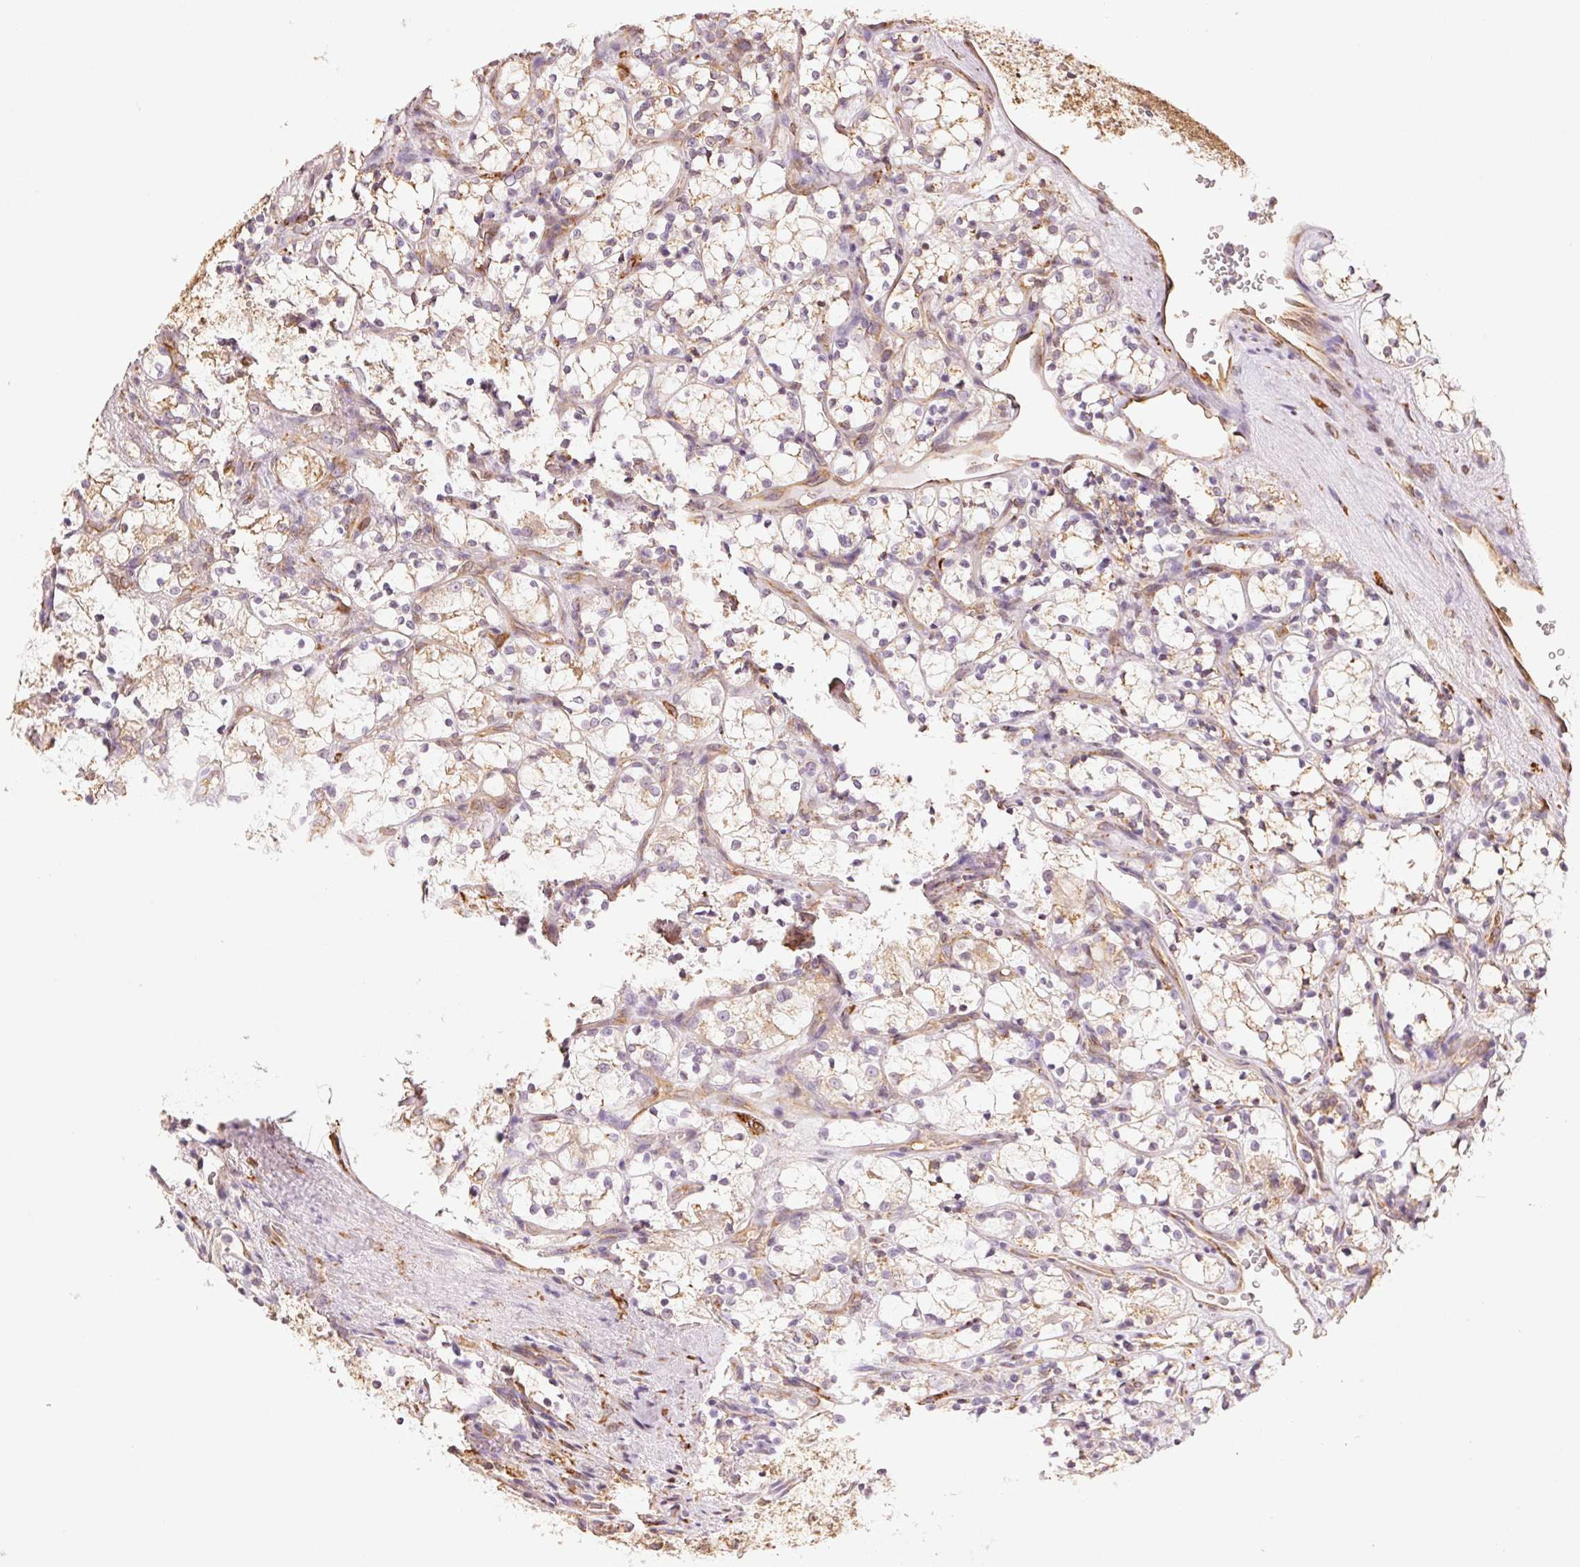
{"staining": {"intensity": "weak", "quantity": "25%-75%", "location": "cytoplasmic/membranous"}, "tissue": "renal cancer", "cell_type": "Tumor cells", "image_type": "cancer", "snomed": [{"axis": "morphology", "description": "Adenocarcinoma, NOS"}, {"axis": "topography", "description": "Kidney"}], "caption": "Tumor cells display weak cytoplasmic/membranous staining in approximately 25%-75% of cells in renal adenocarcinoma.", "gene": "RCN3", "patient": {"sex": "female", "age": 69}}